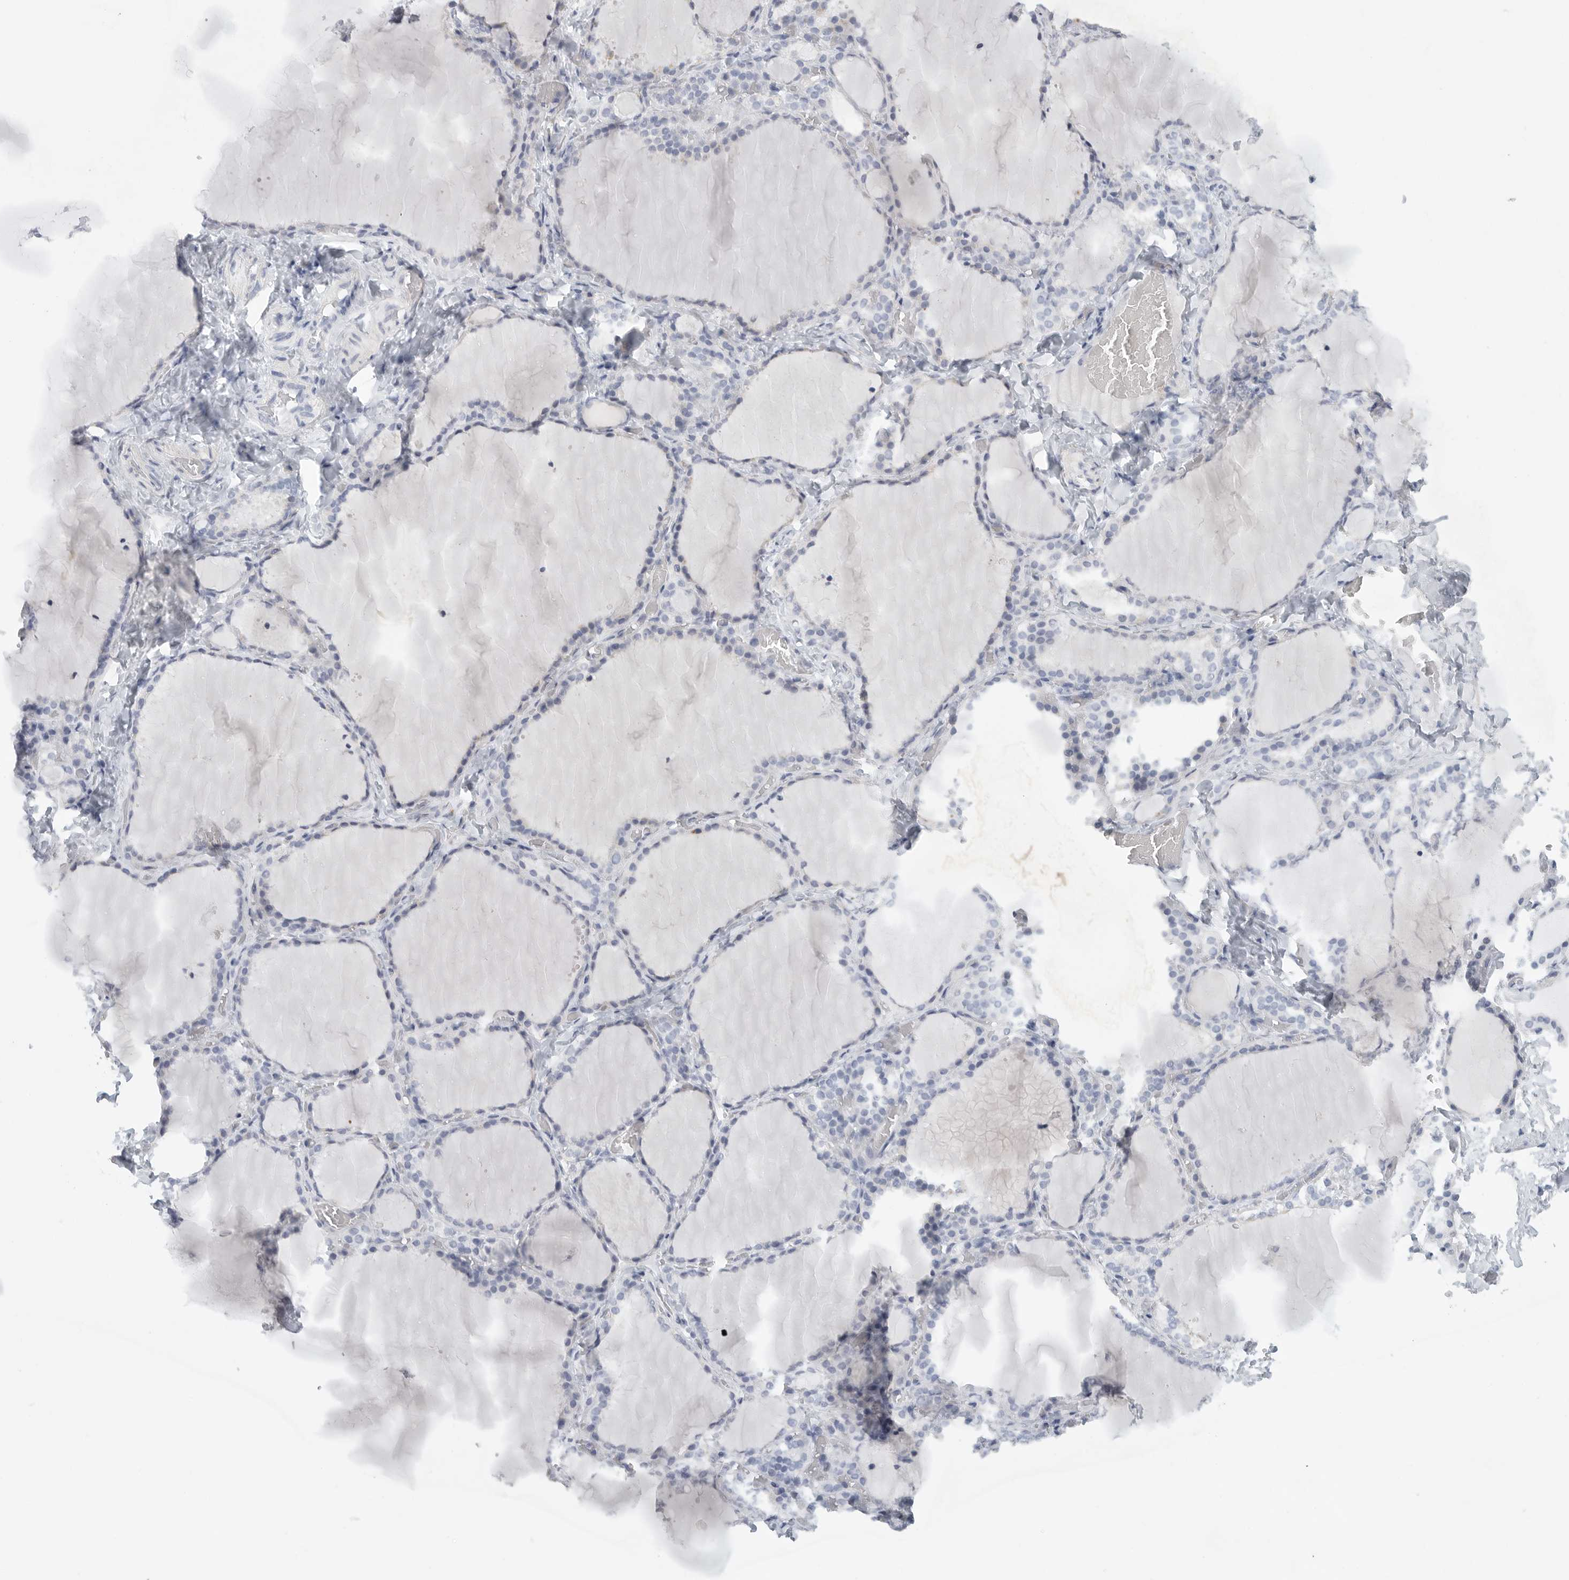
{"staining": {"intensity": "negative", "quantity": "none", "location": "none"}, "tissue": "thyroid gland", "cell_type": "Glandular cells", "image_type": "normal", "snomed": [{"axis": "morphology", "description": "Normal tissue, NOS"}, {"axis": "topography", "description": "Thyroid gland"}], "caption": "Immunohistochemistry (IHC) image of normal human thyroid gland stained for a protein (brown), which shows no expression in glandular cells.", "gene": "TNR", "patient": {"sex": "female", "age": 22}}